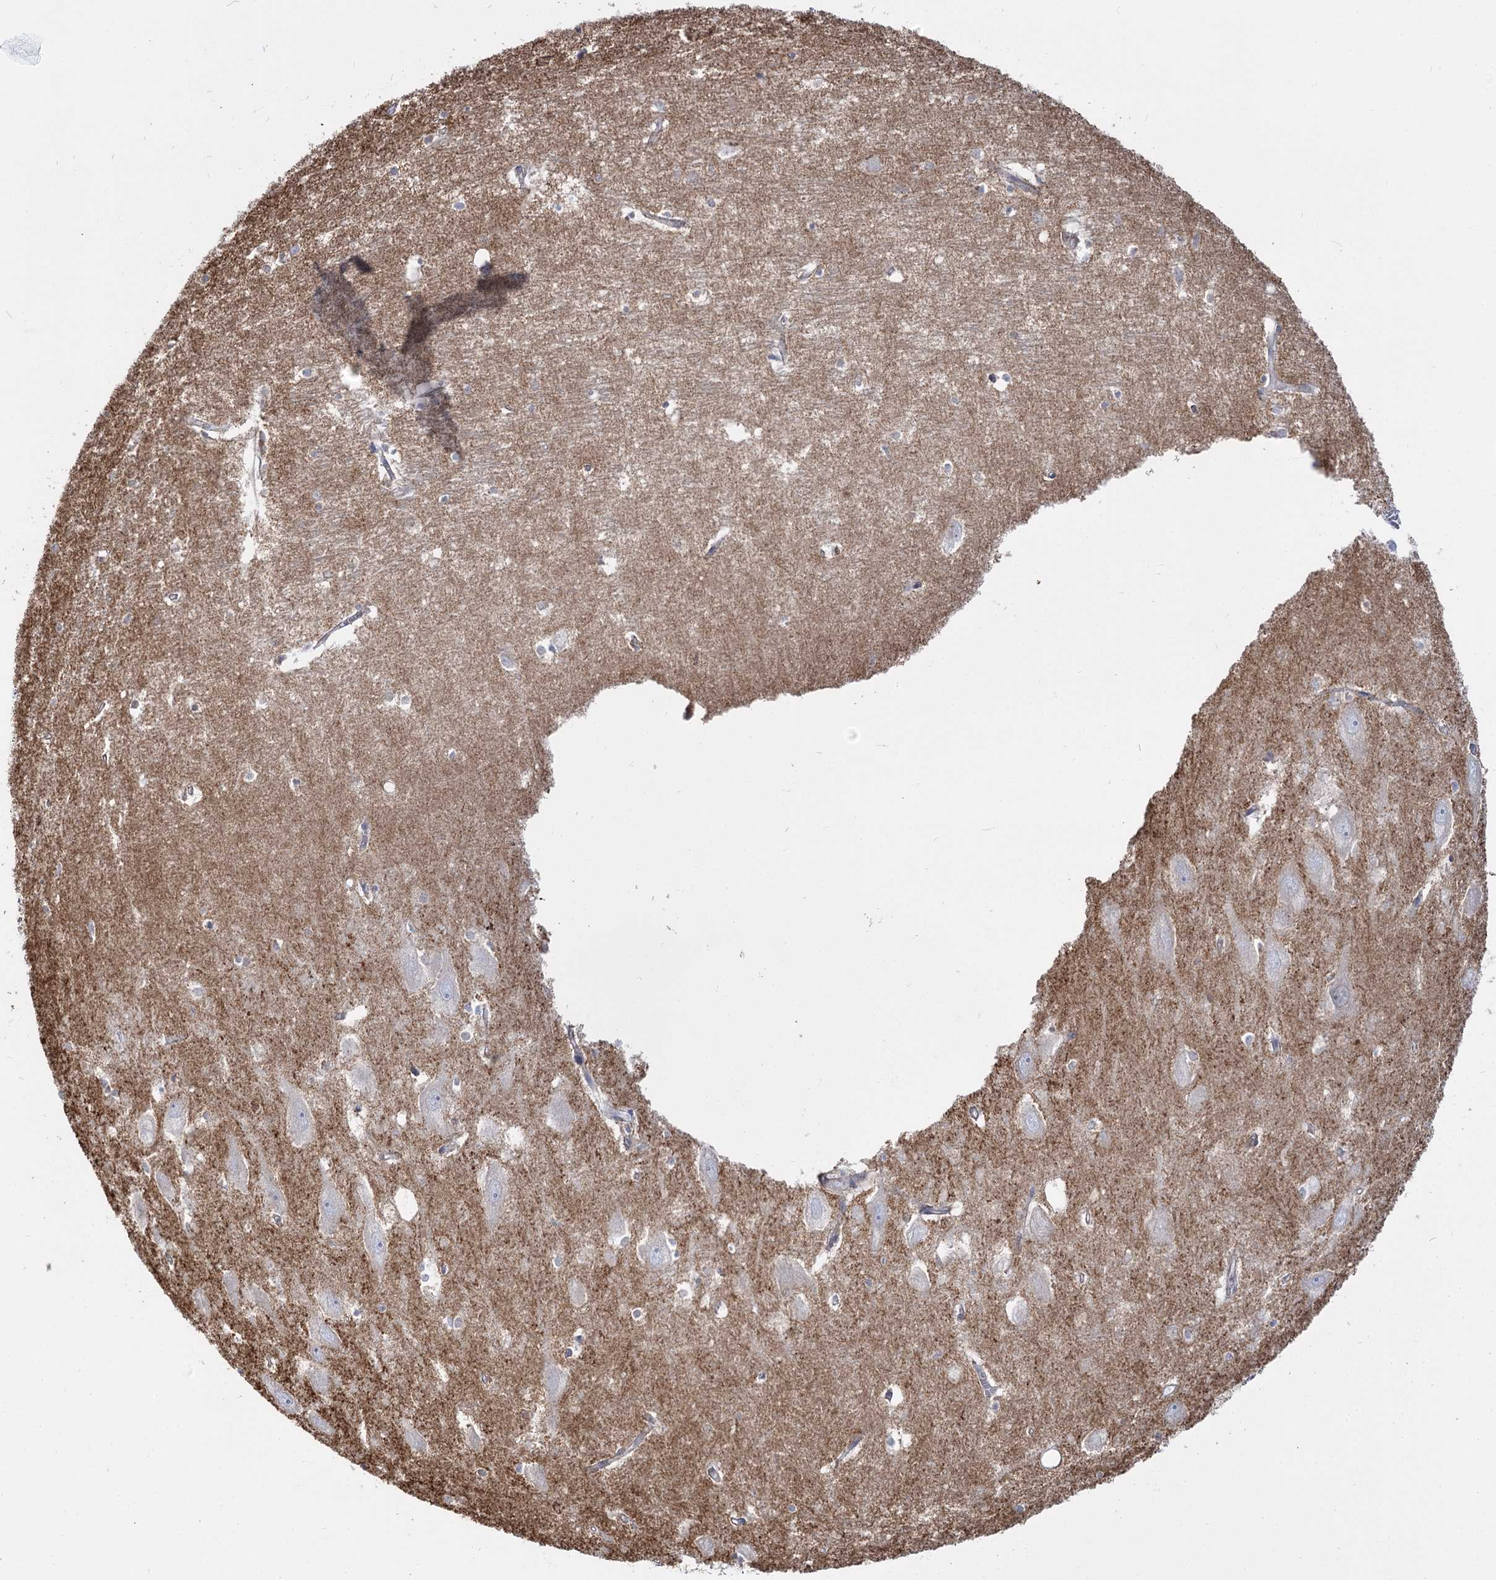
{"staining": {"intensity": "negative", "quantity": "none", "location": "none"}, "tissue": "hippocampus", "cell_type": "Glial cells", "image_type": "normal", "snomed": [{"axis": "morphology", "description": "Normal tissue, NOS"}, {"axis": "topography", "description": "Hippocampus"}], "caption": "There is no significant positivity in glial cells of hippocampus. (Stains: DAB immunohistochemistry (IHC) with hematoxylin counter stain, Microscopy: brightfield microscopy at high magnification).", "gene": "SUOX", "patient": {"sex": "female", "age": 64}}